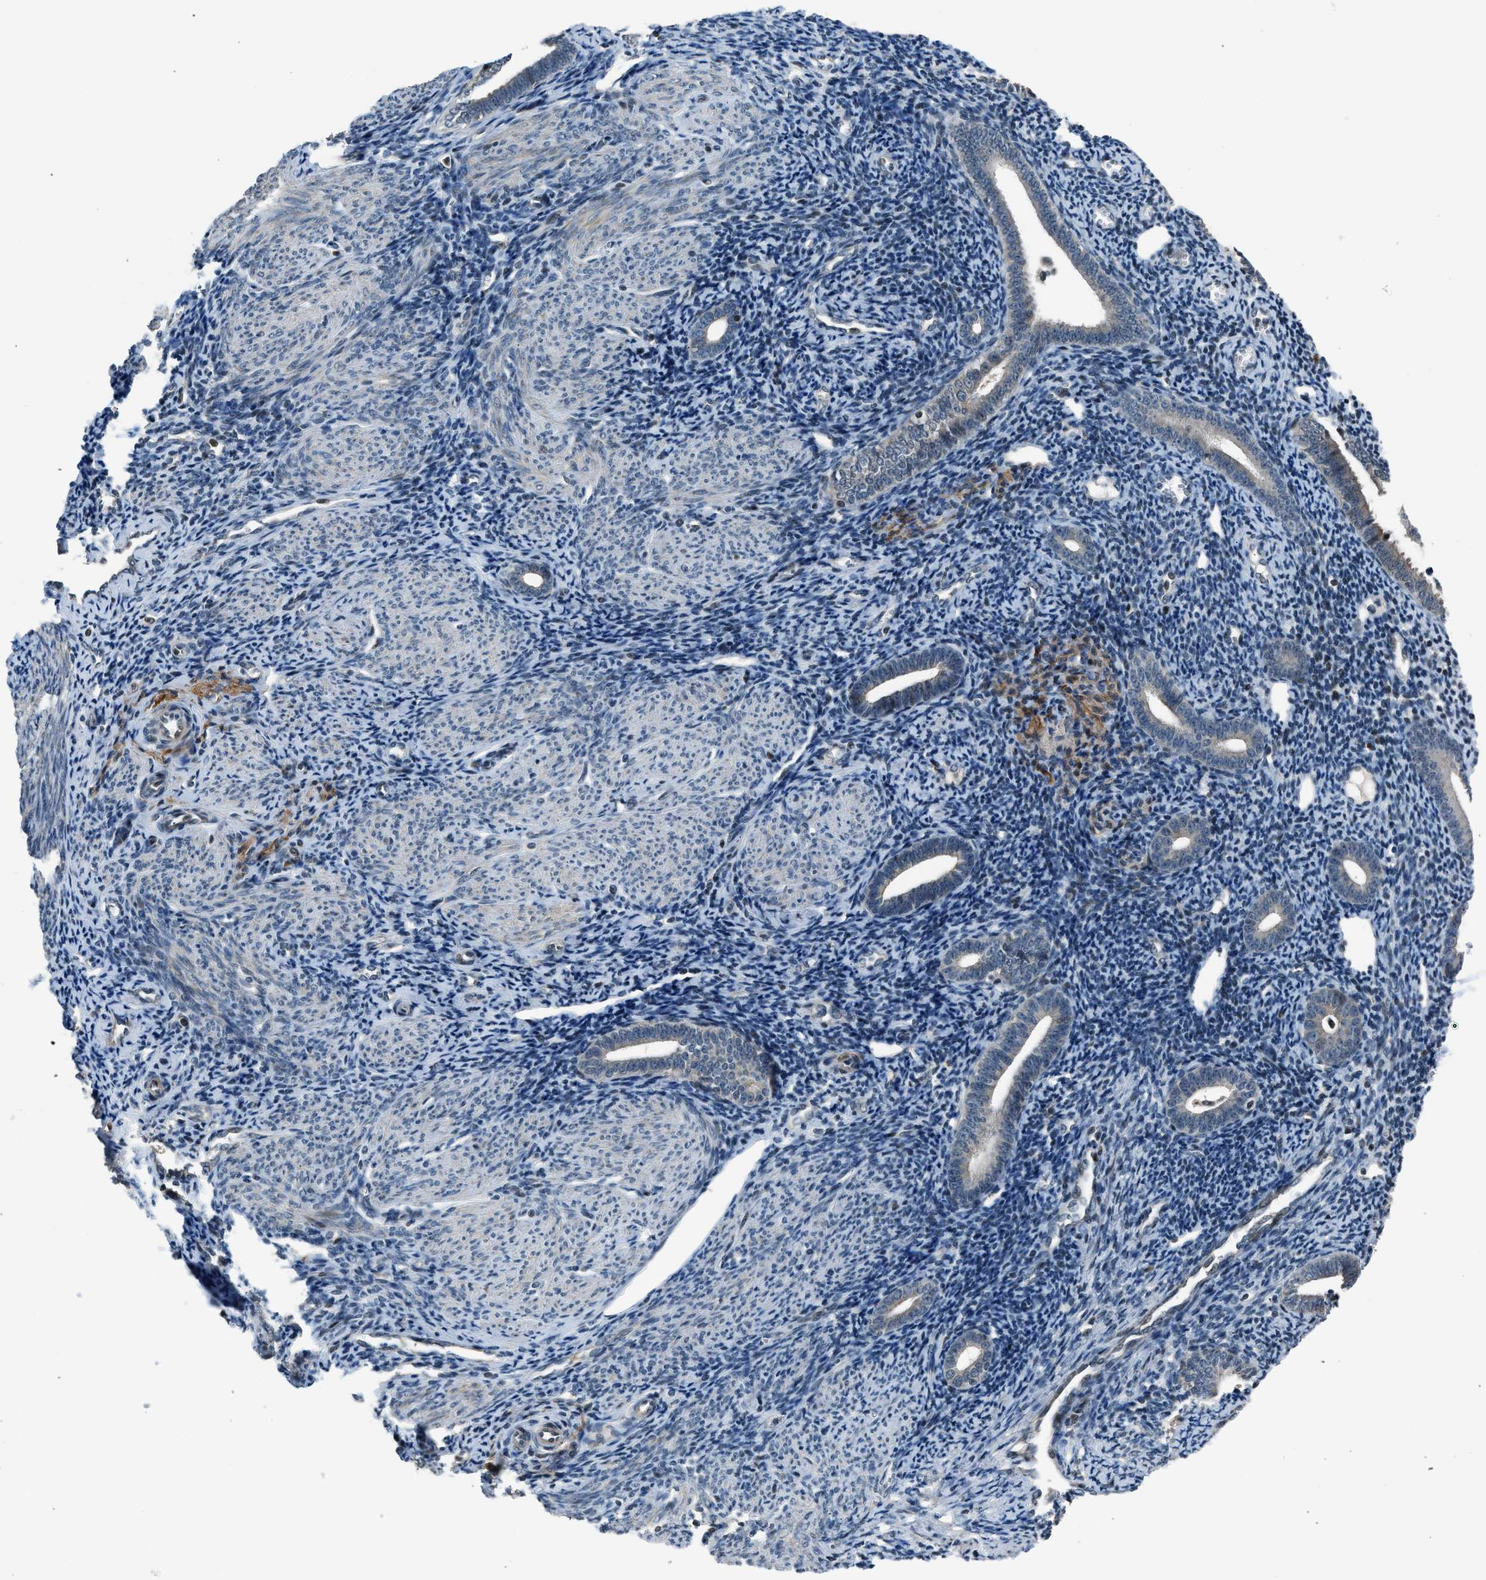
{"staining": {"intensity": "negative", "quantity": "none", "location": "none"}, "tissue": "endometrium", "cell_type": "Cells in endometrial stroma", "image_type": "normal", "snomed": [{"axis": "morphology", "description": "Normal tissue, NOS"}, {"axis": "topography", "description": "Endometrium"}], "caption": "The IHC photomicrograph has no significant positivity in cells in endometrial stroma of endometrium. (DAB immunohistochemistry (IHC), high magnification).", "gene": "LMLN", "patient": {"sex": "female", "age": 50}}